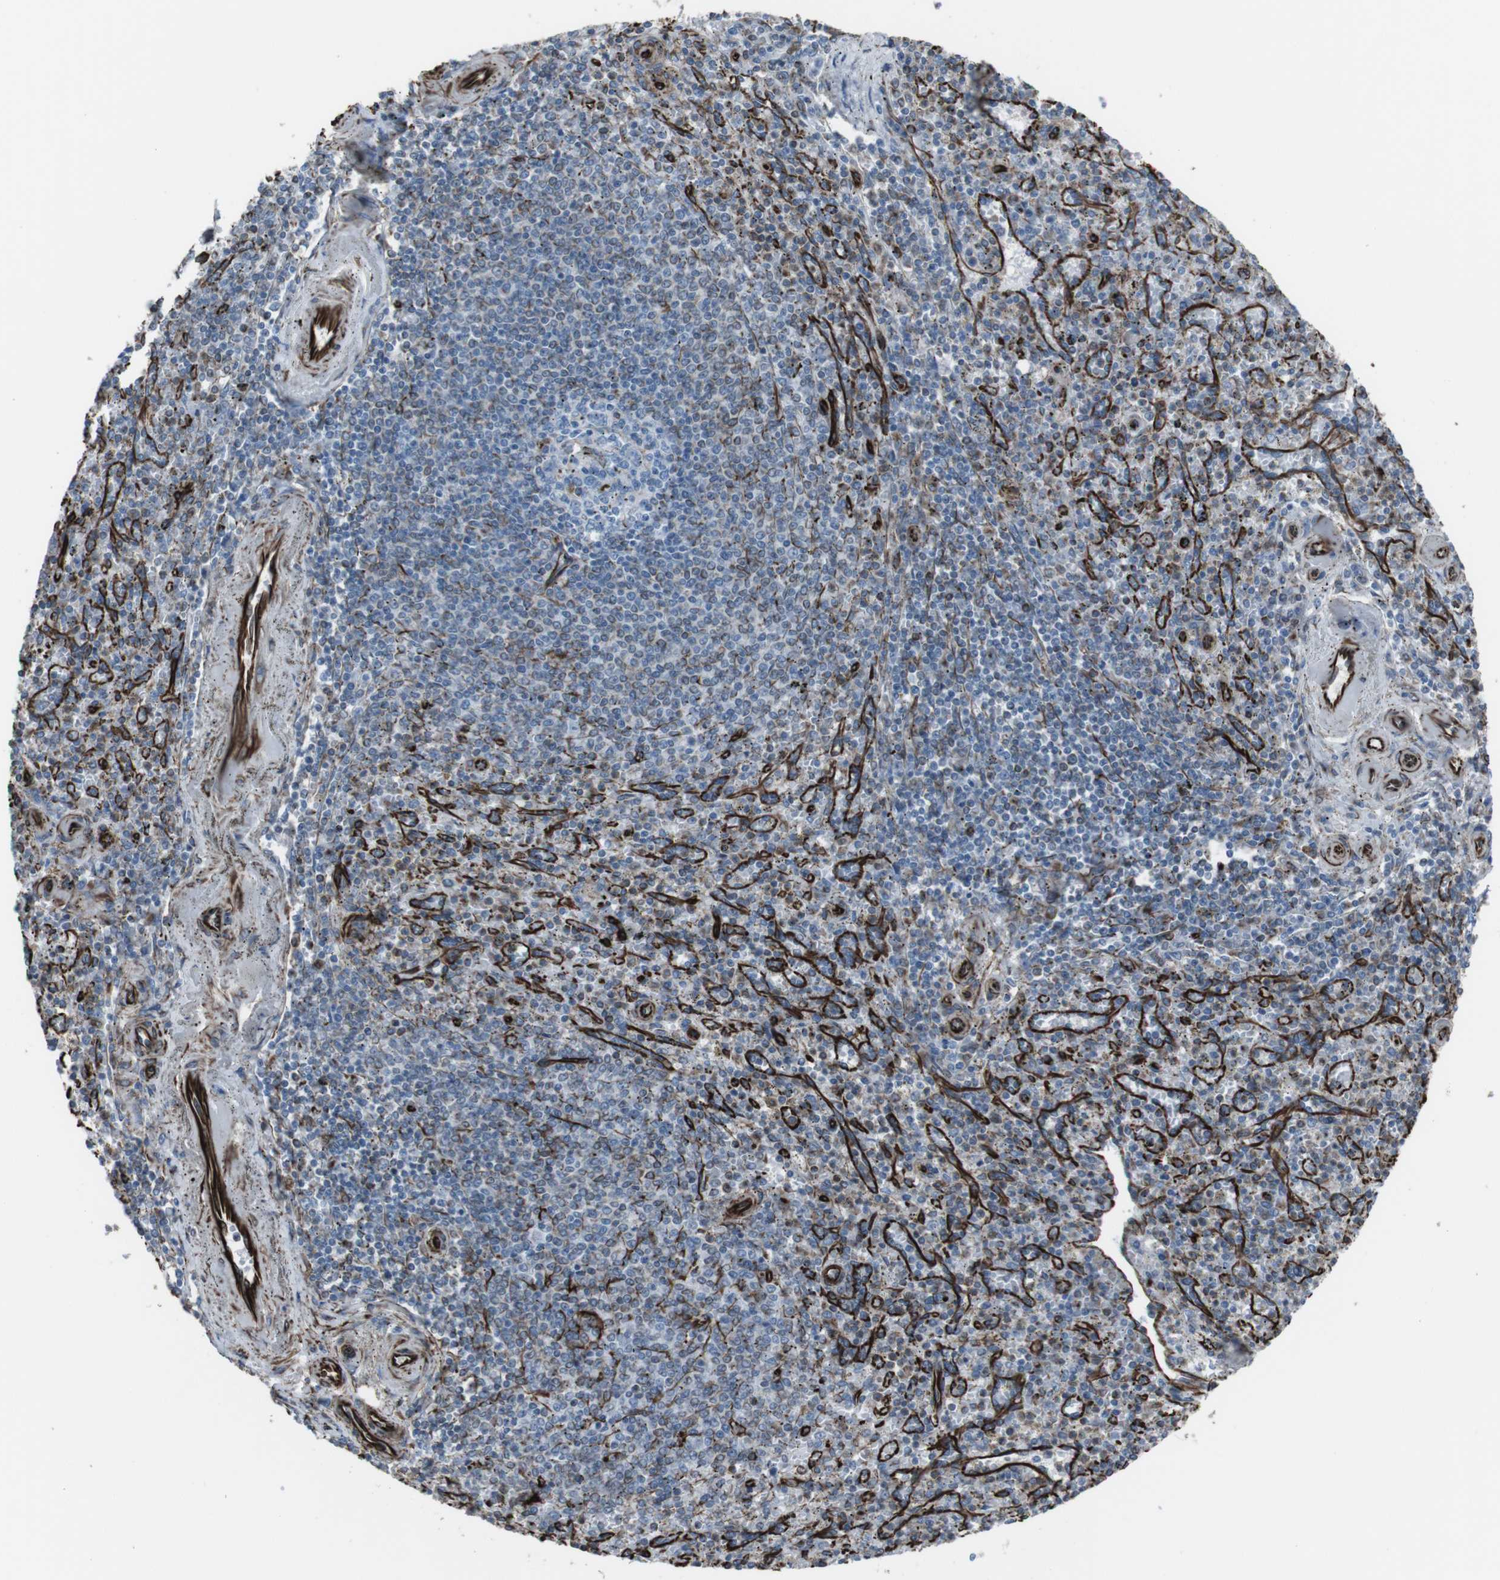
{"staining": {"intensity": "negative", "quantity": "none", "location": "none"}, "tissue": "spleen", "cell_type": "Cells in red pulp", "image_type": "normal", "snomed": [{"axis": "morphology", "description": "Normal tissue, NOS"}, {"axis": "topography", "description": "Spleen"}], "caption": "Cells in red pulp show no significant protein staining in unremarkable spleen. (Immunohistochemistry (ihc), brightfield microscopy, high magnification).", "gene": "ZDHHC6", "patient": {"sex": "male", "age": 72}}